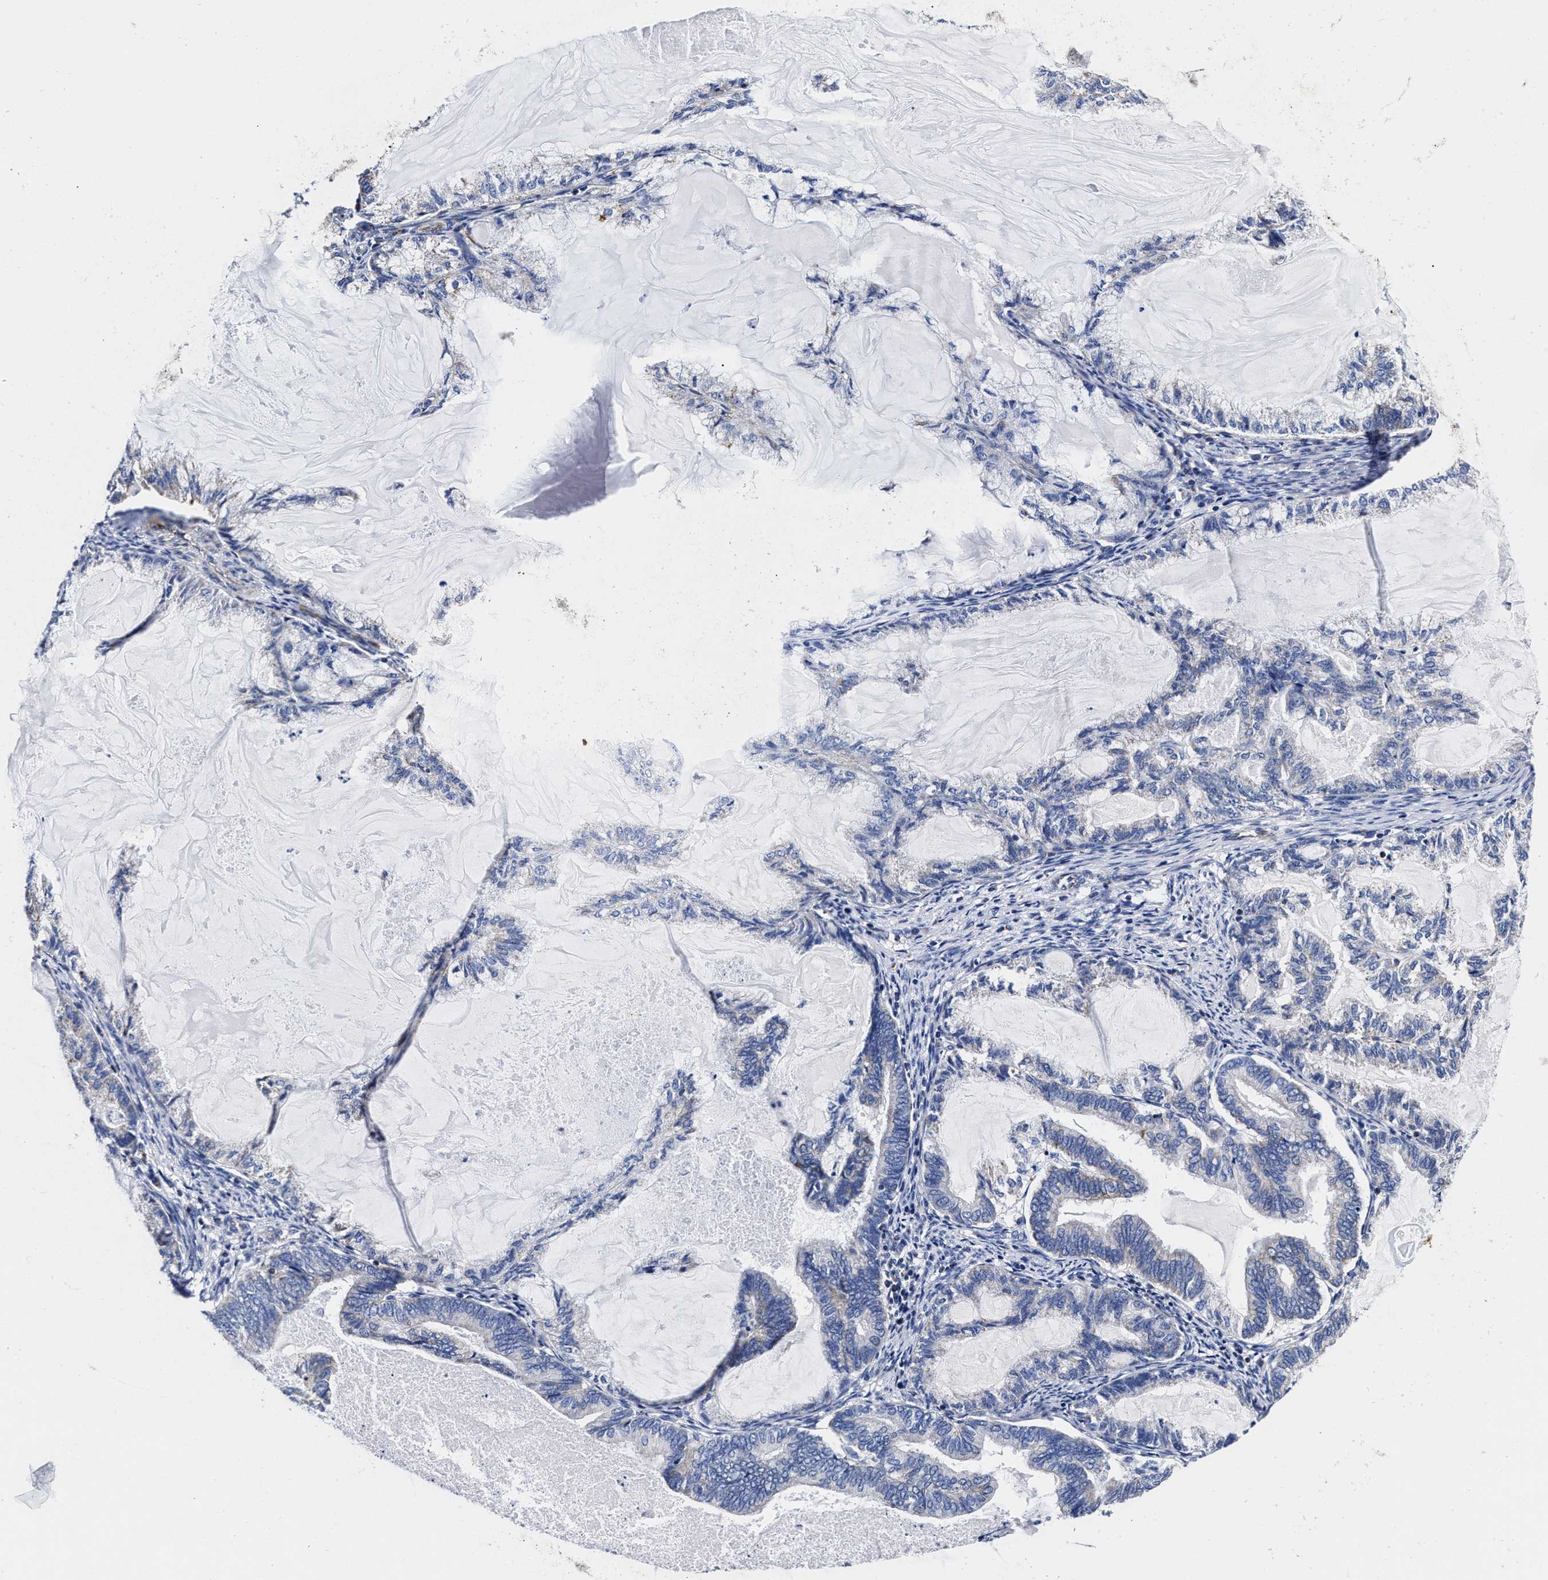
{"staining": {"intensity": "negative", "quantity": "none", "location": "none"}, "tissue": "endometrial cancer", "cell_type": "Tumor cells", "image_type": "cancer", "snomed": [{"axis": "morphology", "description": "Adenocarcinoma, NOS"}, {"axis": "topography", "description": "Endometrium"}], "caption": "There is no significant expression in tumor cells of endometrial adenocarcinoma.", "gene": "HINT2", "patient": {"sex": "female", "age": 86}}